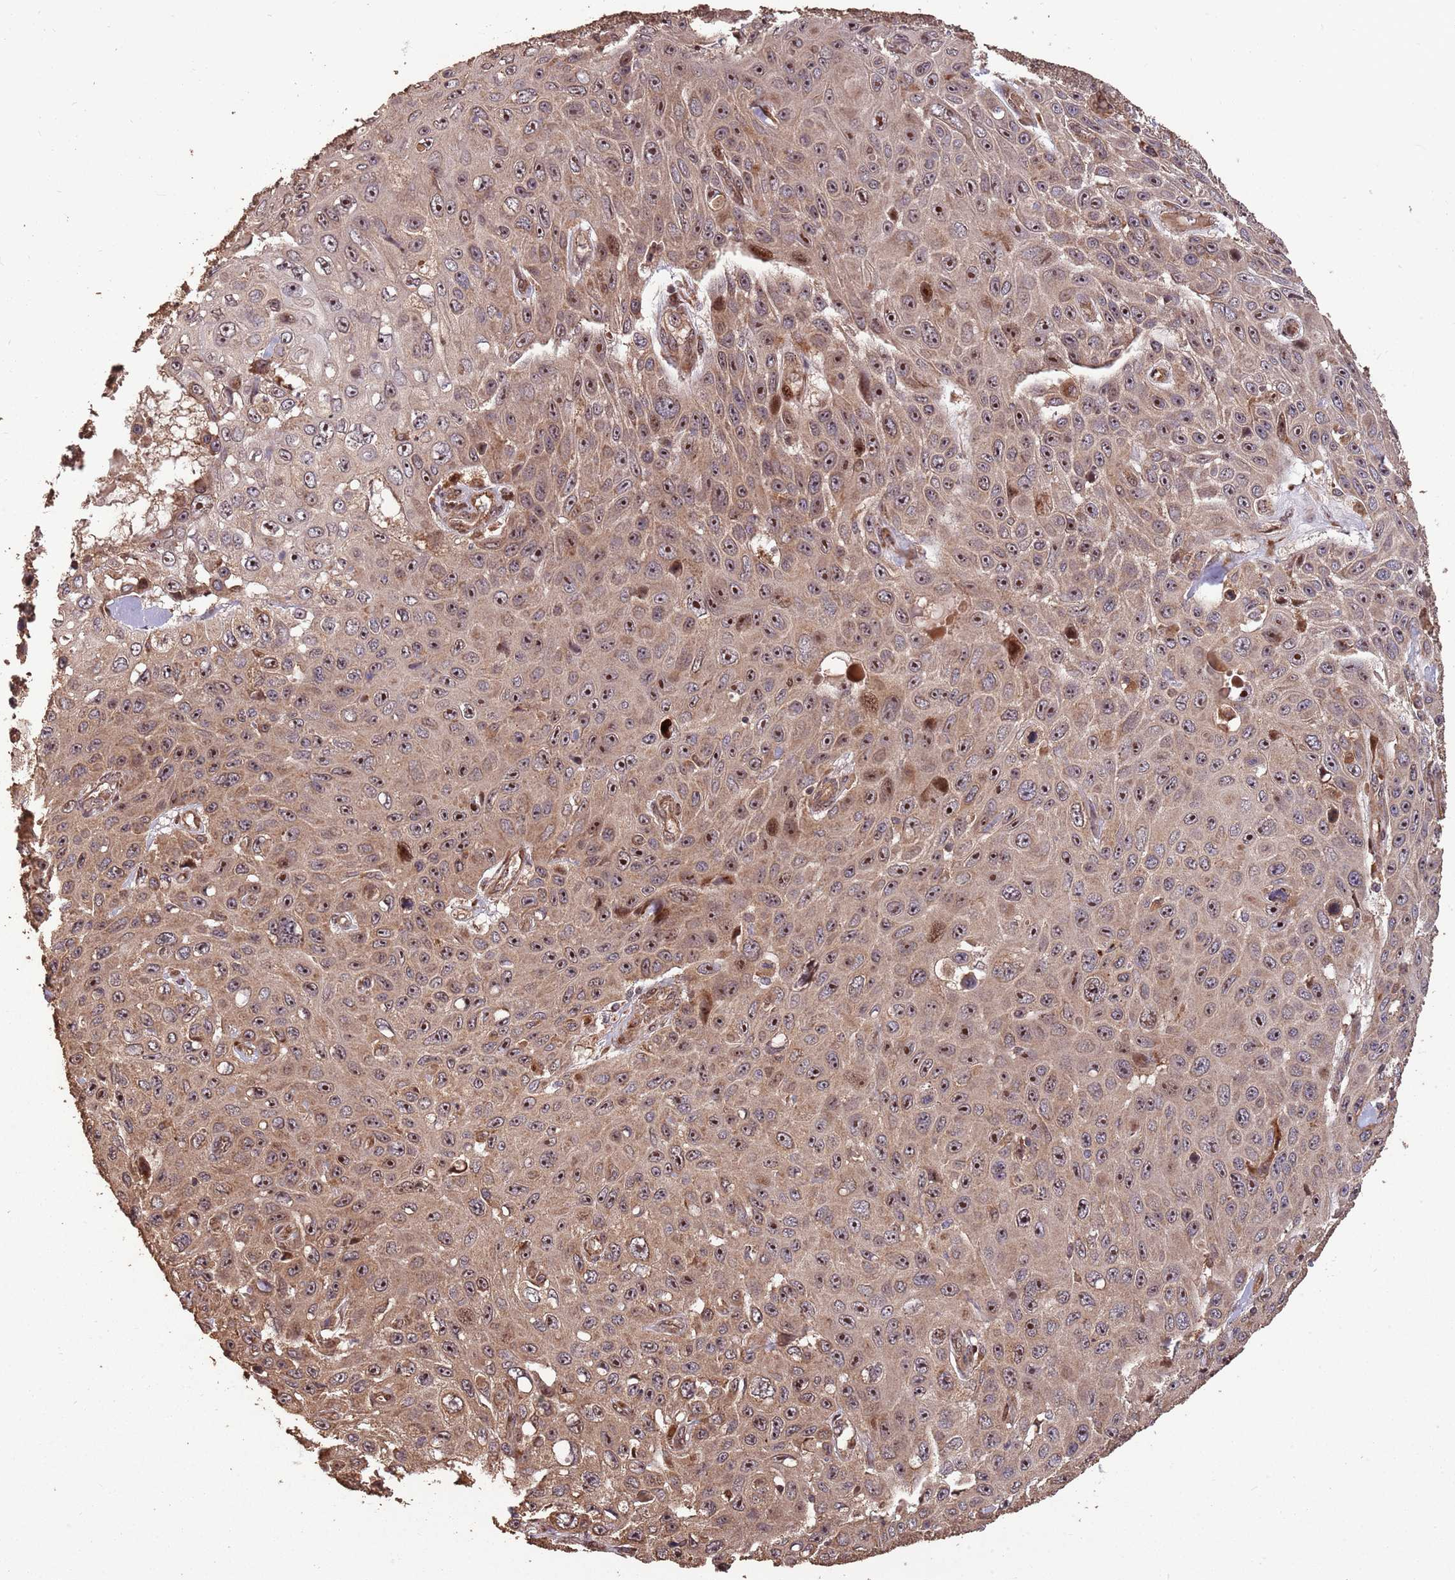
{"staining": {"intensity": "moderate", "quantity": ">75%", "location": "cytoplasmic/membranous,nuclear"}, "tissue": "skin cancer", "cell_type": "Tumor cells", "image_type": "cancer", "snomed": [{"axis": "morphology", "description": "Squamous cell carcinoma, NOS"}, {"axis": "topography", "description": "Skin"}], "caption": "Skin cancer (squamous cell carcinoma) was stained to show a protein in brown. There is medium levels of moderate cytoplasmic/membranous and nuclear expression in approximately >75% of tumor cells.", "gene": "ZNF428", "patient": {"sex": "male", "age": 82}}